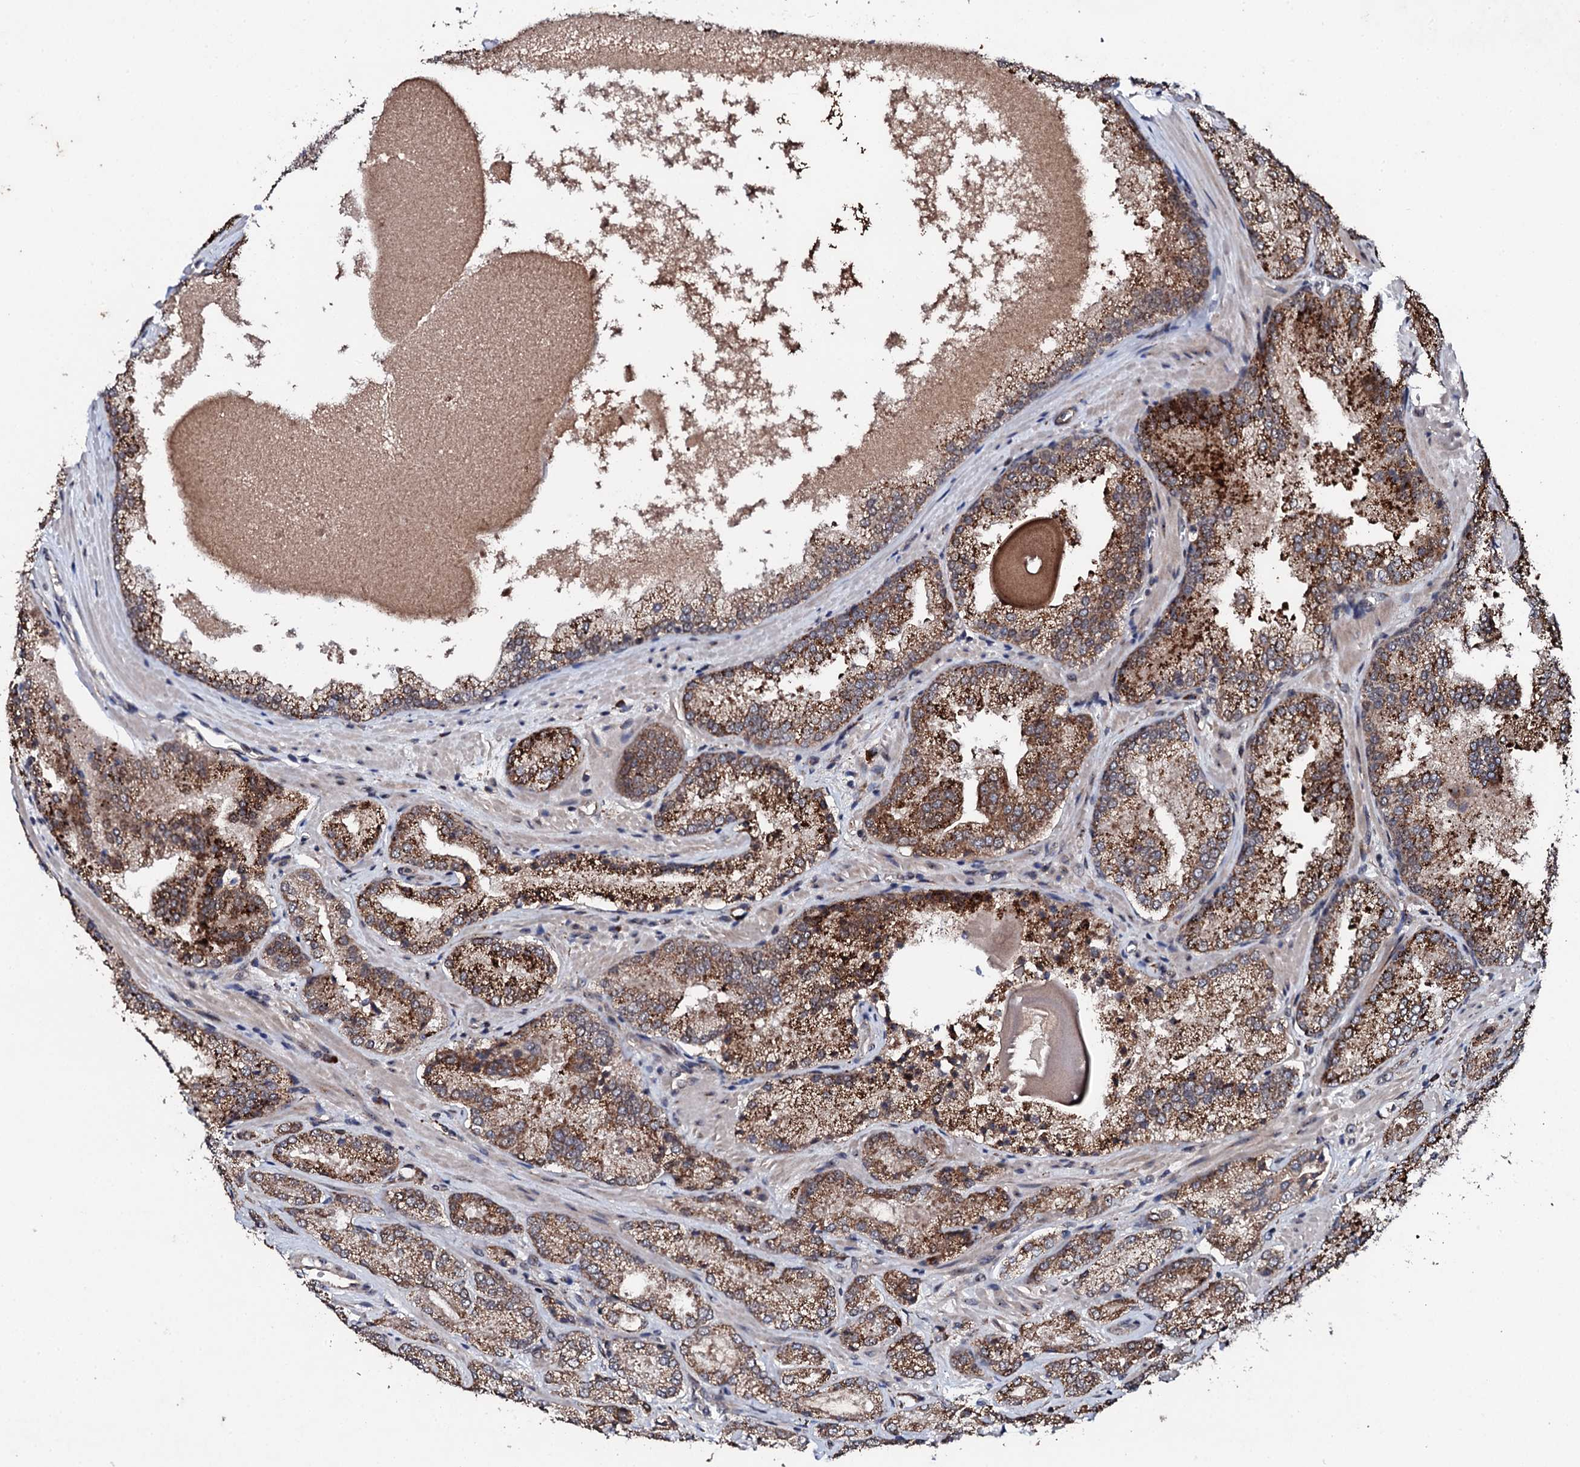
{"staining": {"intensity": "moderate", "quantity": ">75%", "location": "cytoplasmic/membranous,nuclear"}, "tissue": "prostate cancer", "cell_type": "Tumor cells", "image_type": "cancer", "snomed": [{"axis": "morphology", "description": "Adenocarcinoma, Low grade"}, {"axis": "topography", "description": "Prostate"}], "caption": "Approximately >75% of tumor cells in human prostate cancer show moderate cytoplasmic/membranous and nuclear protein expression as visualized by brown immunohistochemical staining.", "gene": "FAM111A", "patient": {"sex": "male", "age": 74}}